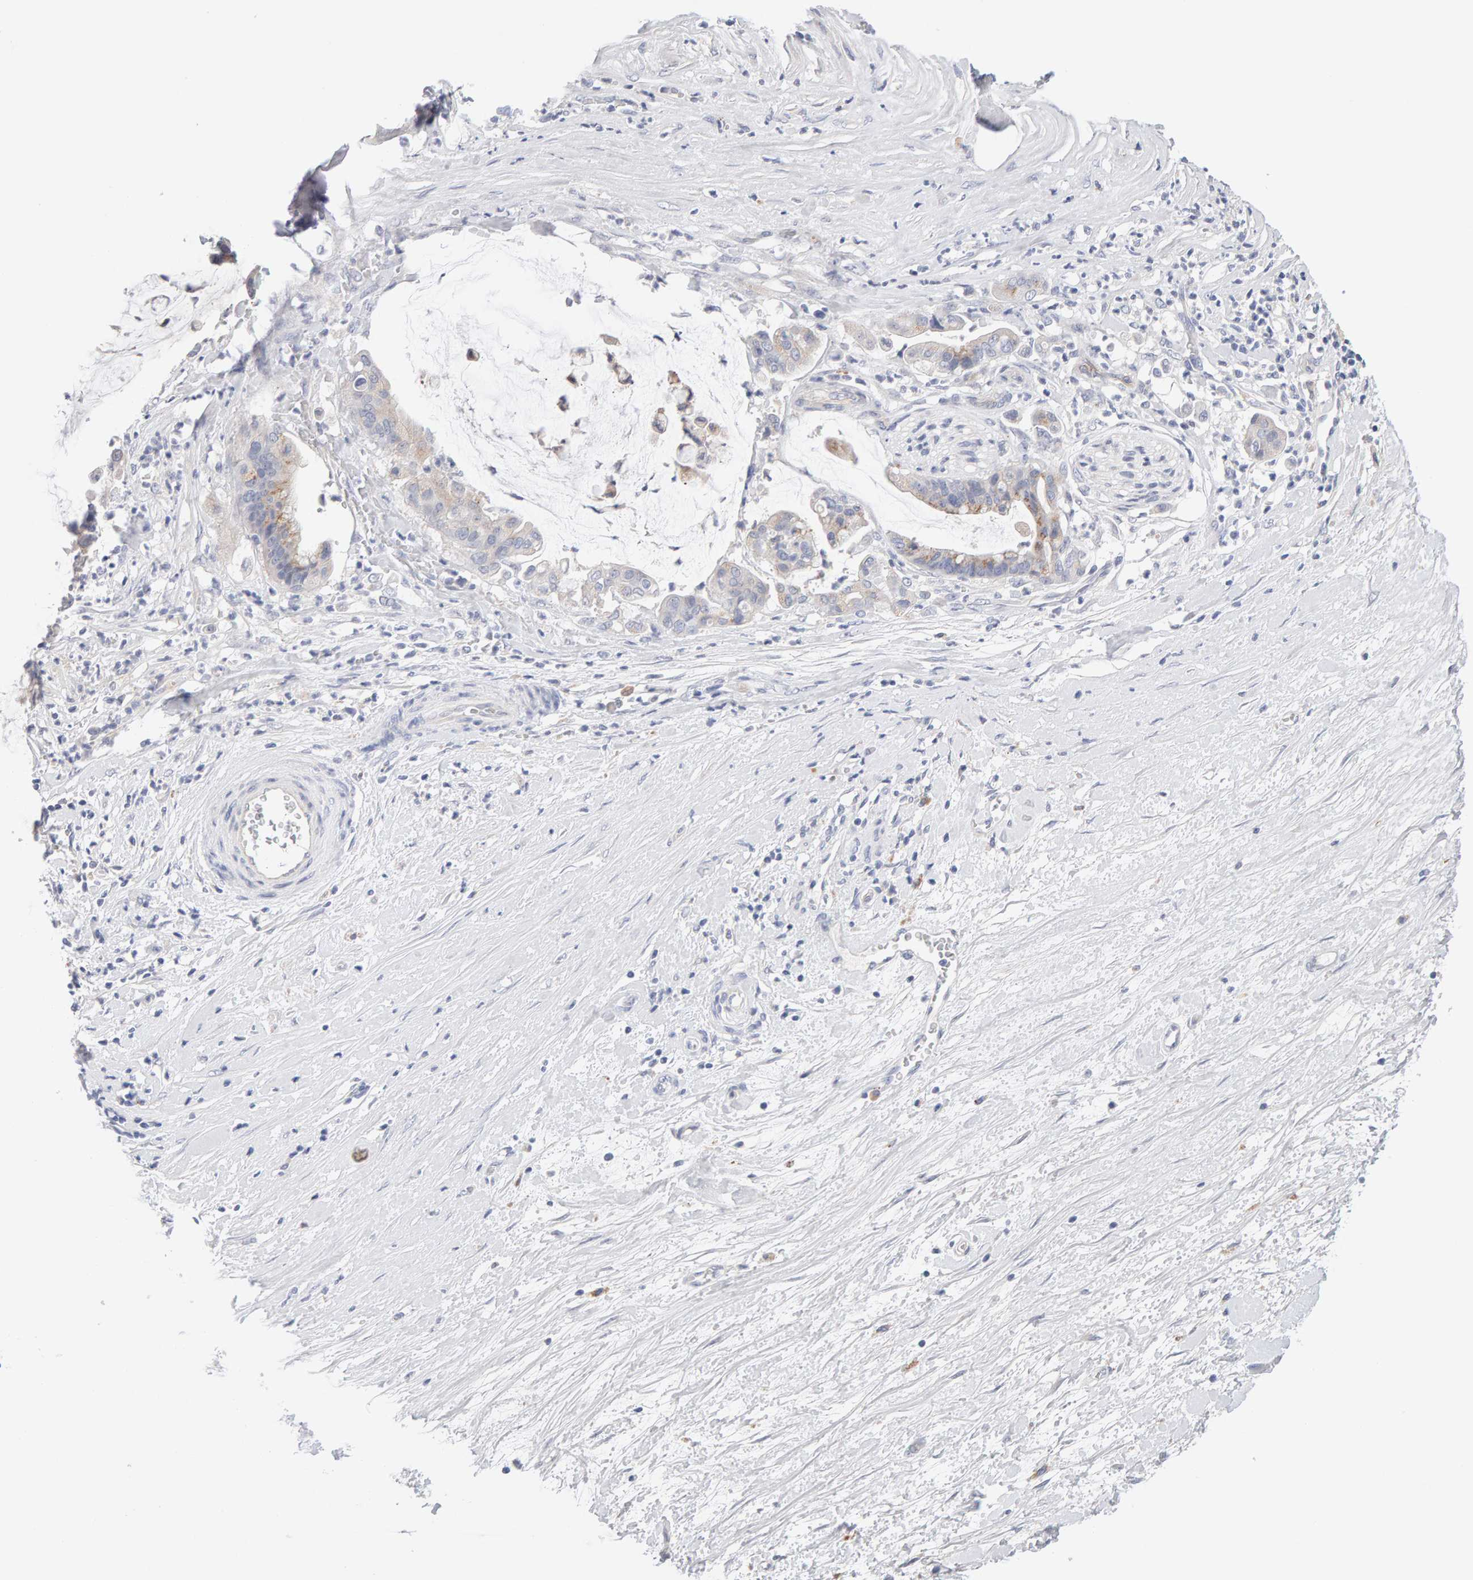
{"staining": {"intensity": "weak", "quantity": "<25%", "location": "cytoplasmic/membranous"}, "tissue": "pancreatic cancer", "cell_type": "Tumor cells", "image_type": "cancer", "snomed": [{"axis": "morphology", "description": "Adenocarcinoma, NOS"}, {"axis": "topography", "description": "Pancreas"}], "caption": "High power microscopy image of an immunohistochemistry (IHC) micrograph of pancreatic cancer, revealing no significant positivity in tumor cells.", "gene": "METRNL", "patient": {"sex": "male", "age": 41}}